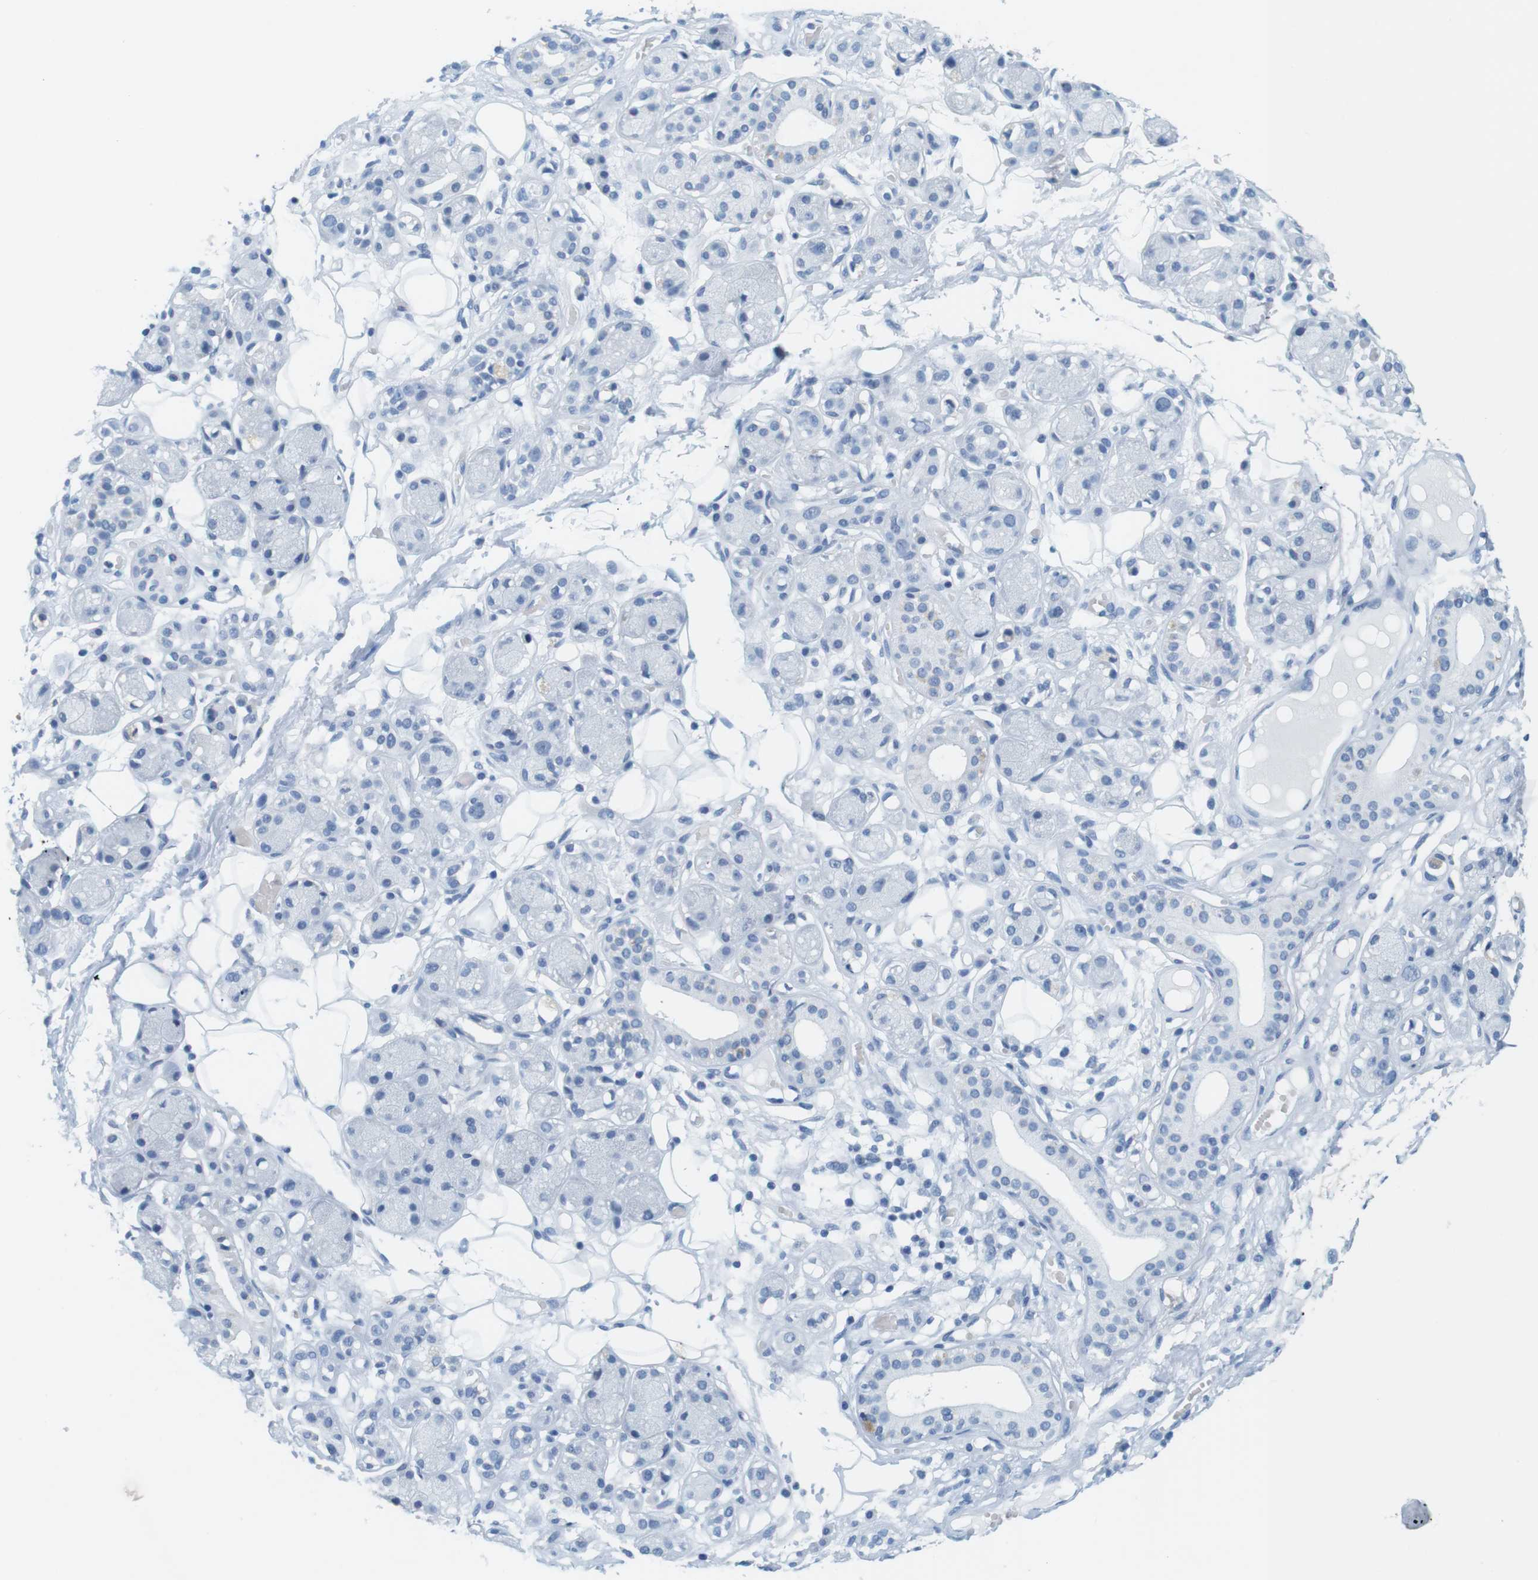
{"staining": {"intensity": "negative", "quantity": "none", "location": "none"}, "tissue": "adipose tissue", "cell_type": "Adipocytes", "image_type": "normal", "snomed": [{"axis": "morphology", "description": "Normal tissue, NOS"}, {"axis": "morphology", "description": "Inflammation, NOS"}, {"axis": "topography", "description": "Vascular tissue"}, {"axis": "topography", "description": "Salivary gland"}], "caption": "A histopathology image of adipose tissue stained for a protein demonstrates no brown staining in adipocytes.", "gene": "CYP2C9", "patient": {"sex": "female", "age": 75}}